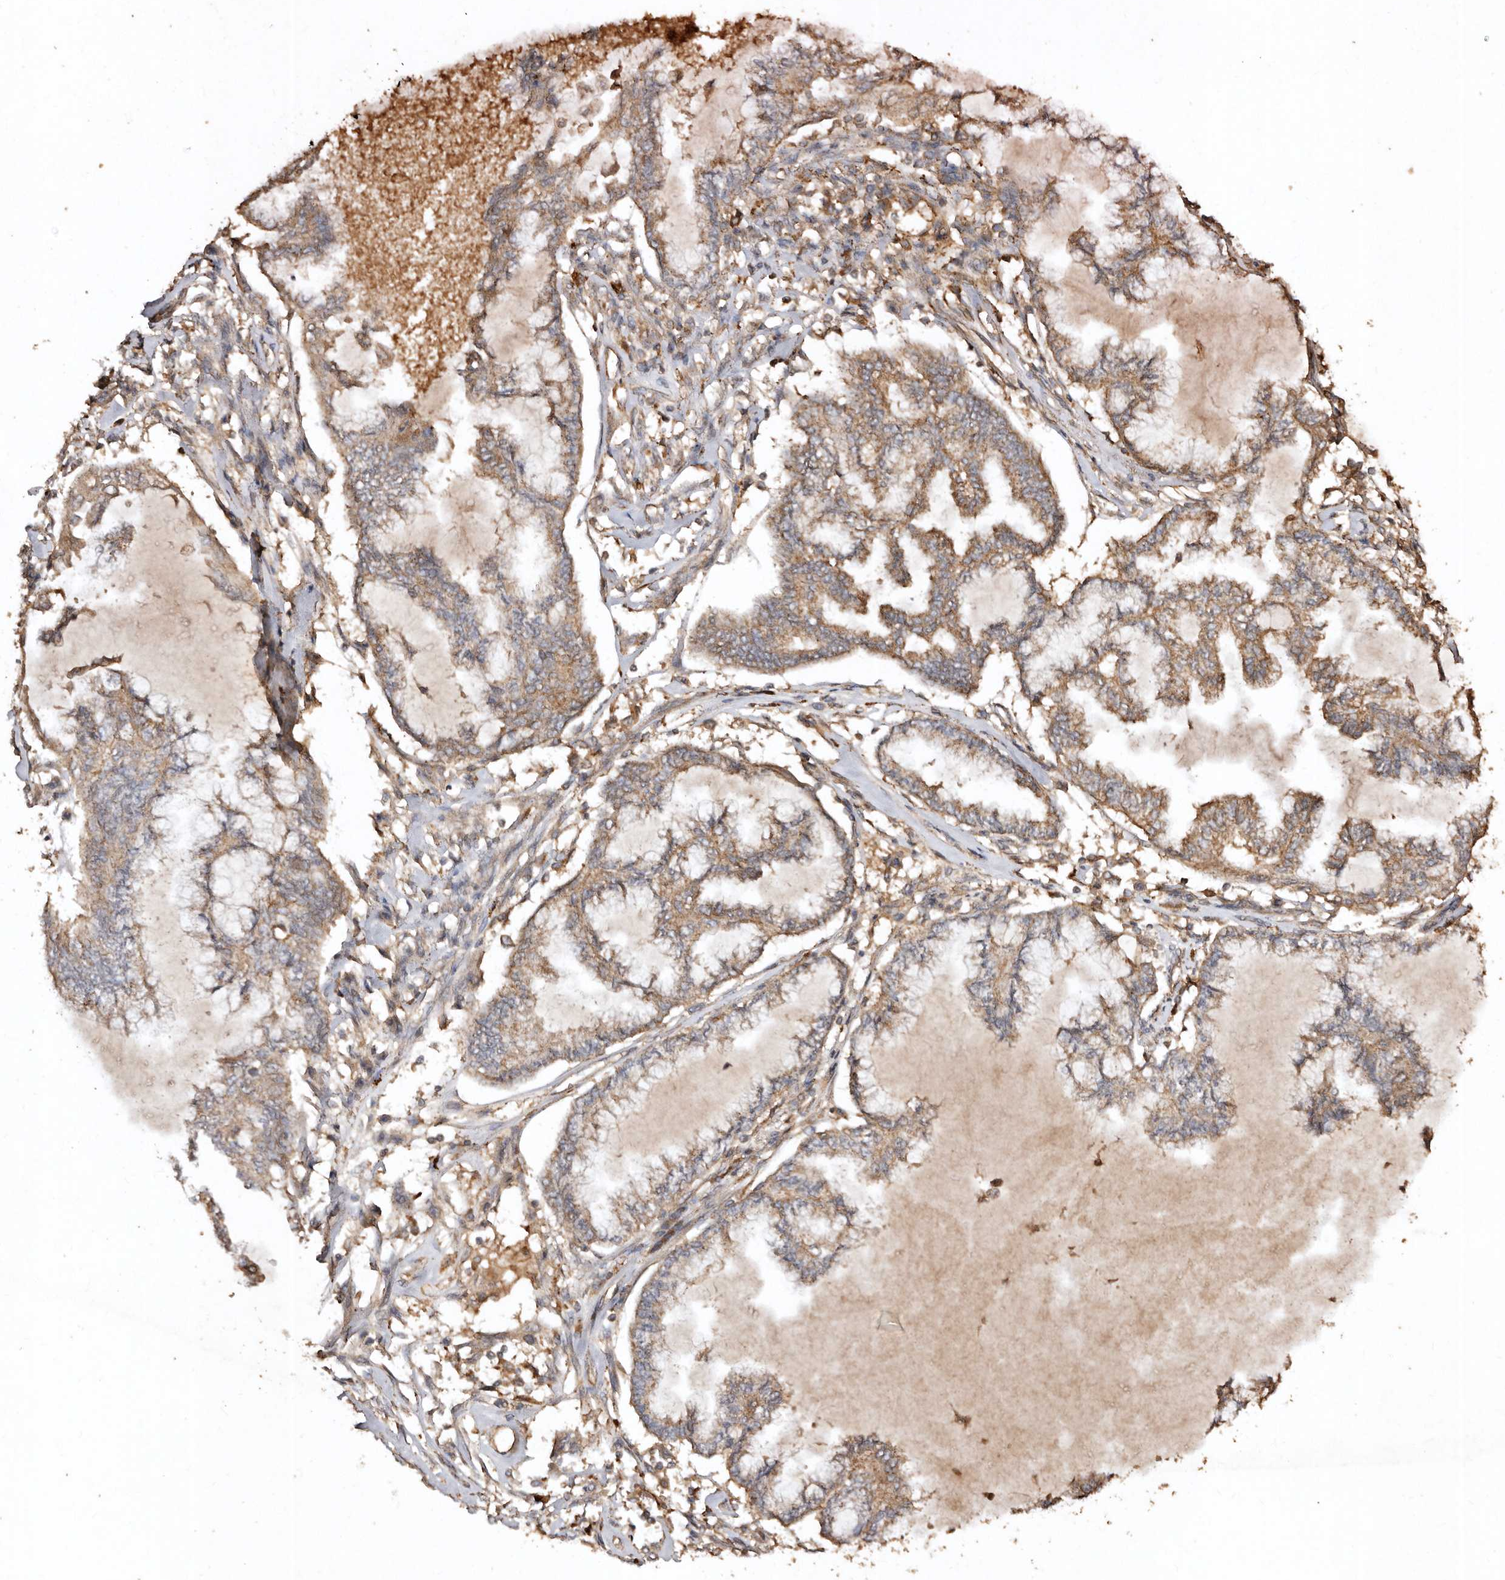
{"staining": {"intensity": "moderate", "quantity": ">75%", "location": "cytoplasmic/membranous"}, "tissue": "endometrial cancer", "cell_type": "Tumor cells", "image_type": "cancer", "snomed": [{"axis": "morphology", "description": "Adenocarcinoma, NOS"}, {"axis": "topography", "description": "Endometrium"}], "caption": "Brown immunohistochemical staining in human endometrial cancer demonstrates moderate cytoplasmic/membranous staining in approximately >75% of tumor cells.", "gene": "FARS2", "patient": {"sex": "female", "age": 86}}